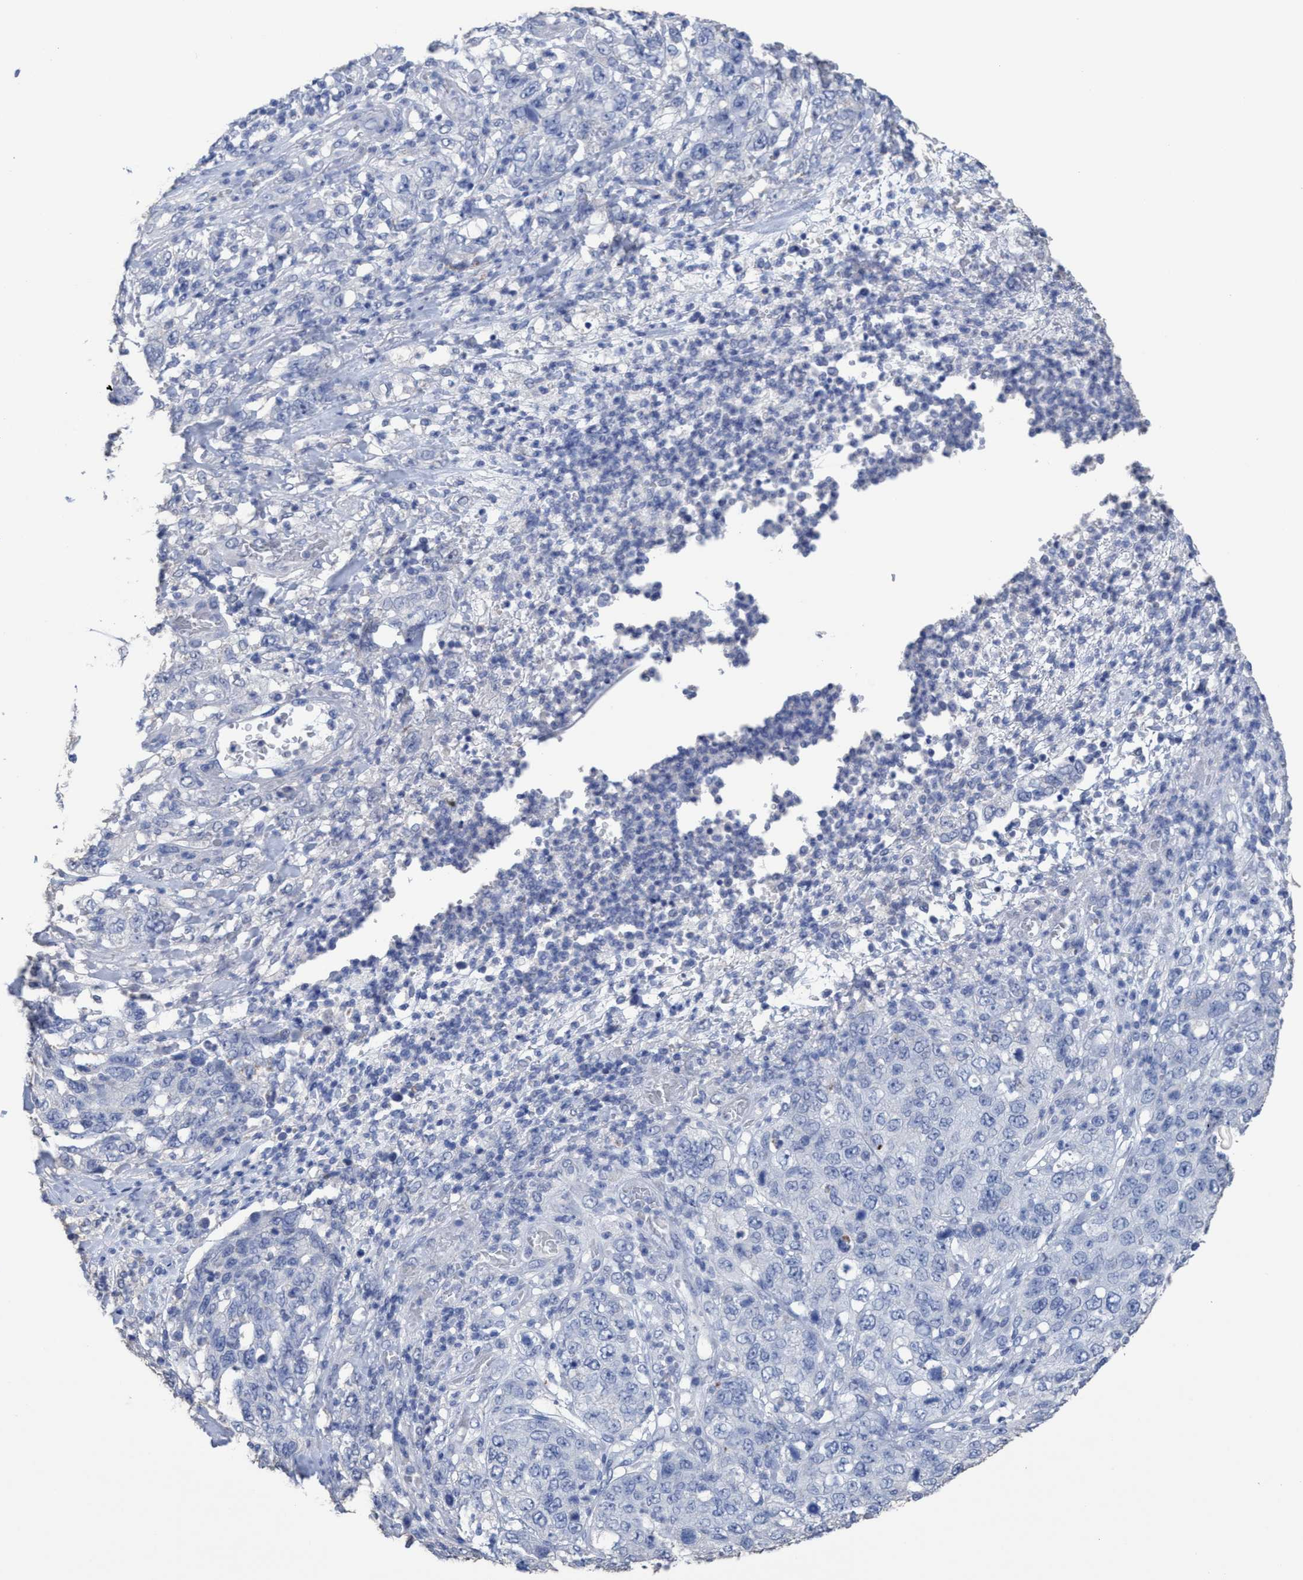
{"staining": {"intensity": "negative", "quantity": "none", "location": "none"}, "tissue": "stomach cancer", "cell_type": "Tumor cells", "image_type": "cancer", "snomed": [{"axis": "morphology", "description": "Adenocarcinoma, NOS"}, {"axis": "topography", "description": "Stomach"}], "caption": "Tumor cells show no significant protein expression in stomach cancer. (DAB IHC visualized using brightfield microscopy, high magnification).", "gene": "RSAD1", "patient": {"sex": "male", "age": 48}}